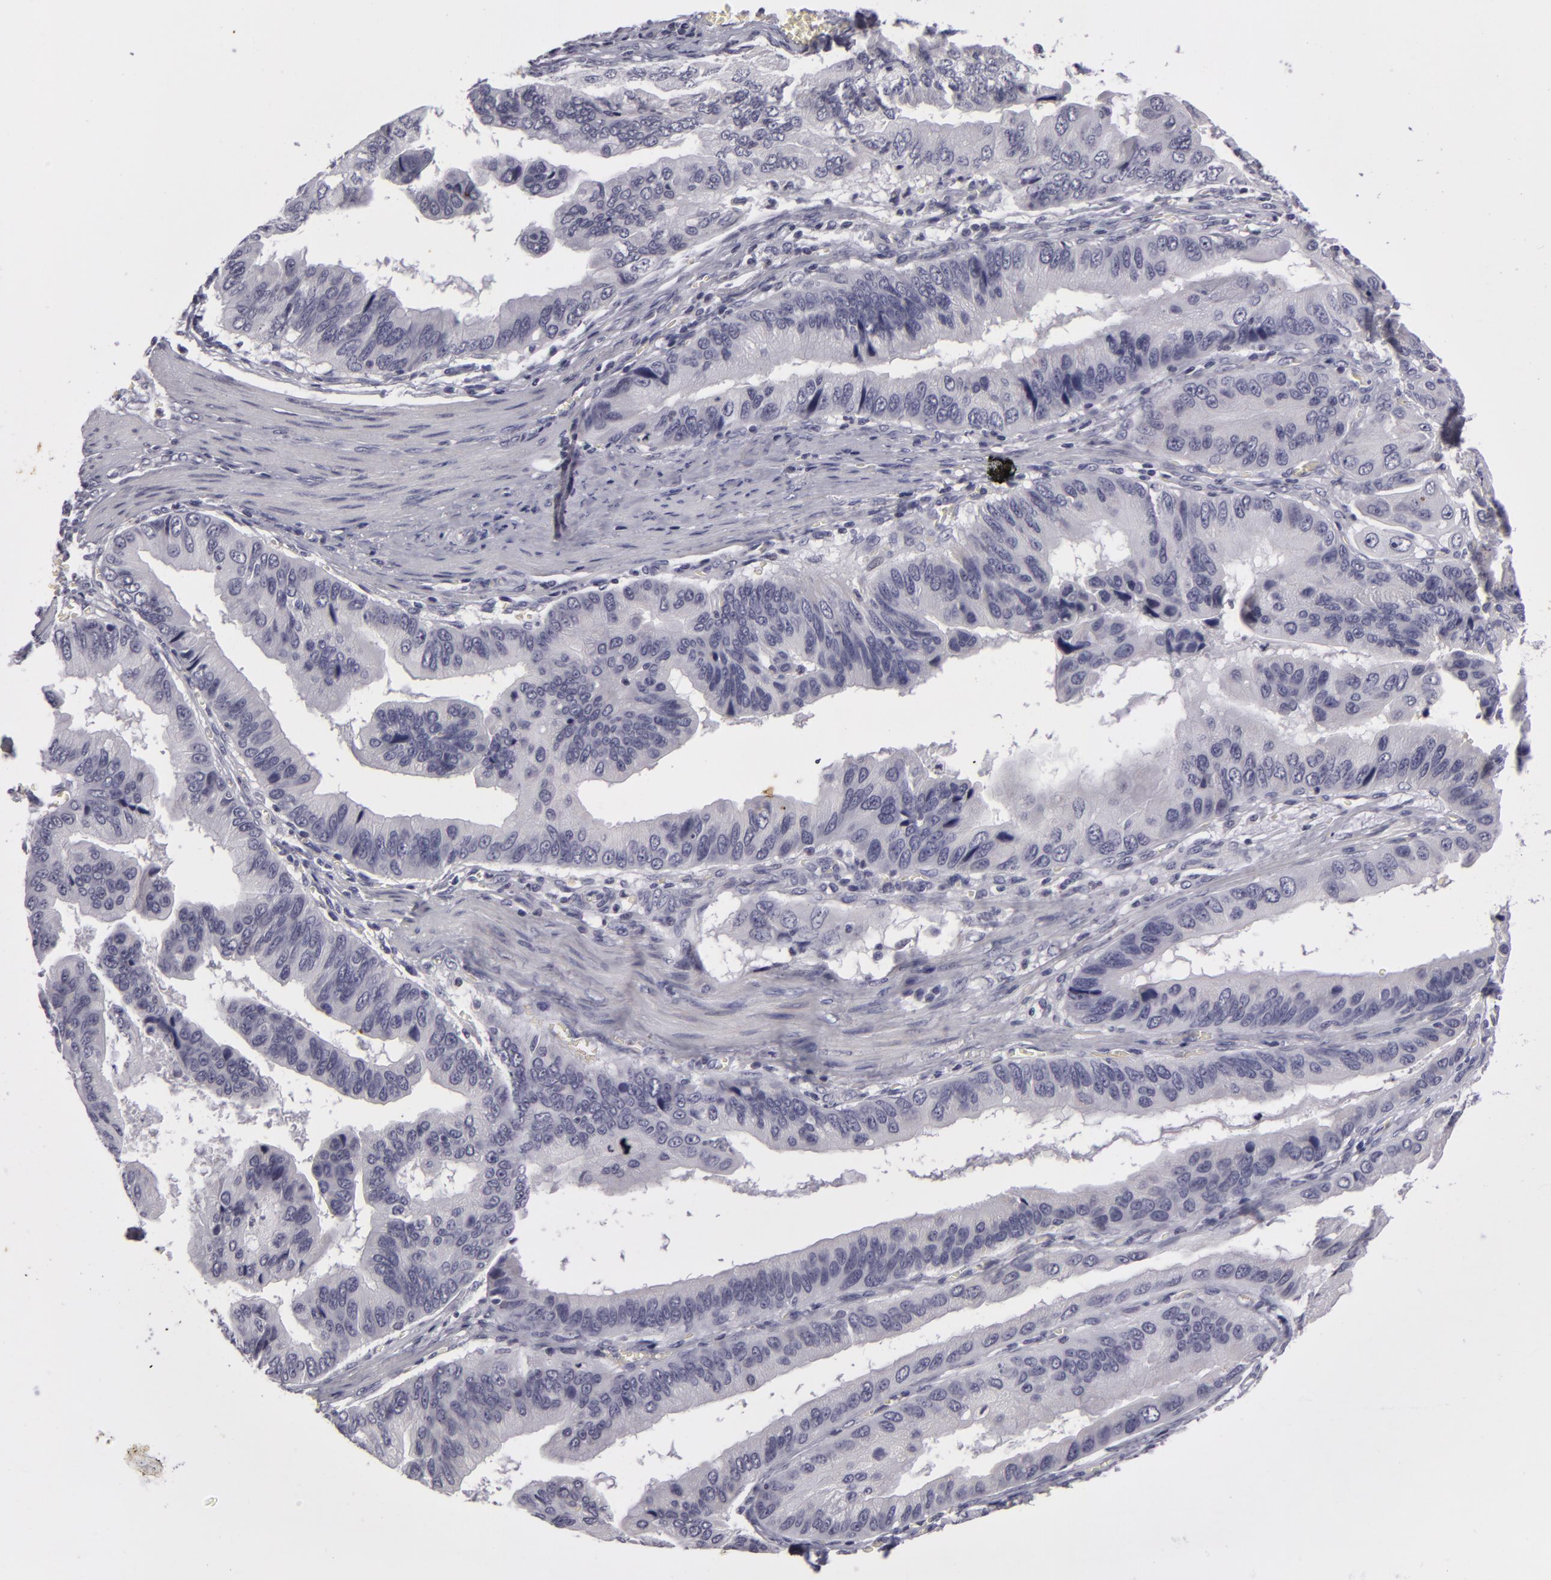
{"staining": {"intensity": "negative", "quantity": "none", "location": "none"}, "tissue": "stomach cancer", "cell_type": "Tumor cells", "image_type": "cancer", "snomed": [{"axis": "morphology", "description": "Adenocarcinoma, NOS"}, {"axis": "topography", "description": "Stomach, upper"}], "caption": "Stomach cancer (adenocarcinoma) was stained to show a protein in brown. There is no significant staining in tumor cells.", "gene": "NLGN4X", "patient": {"sex": "male", "age": 80}}